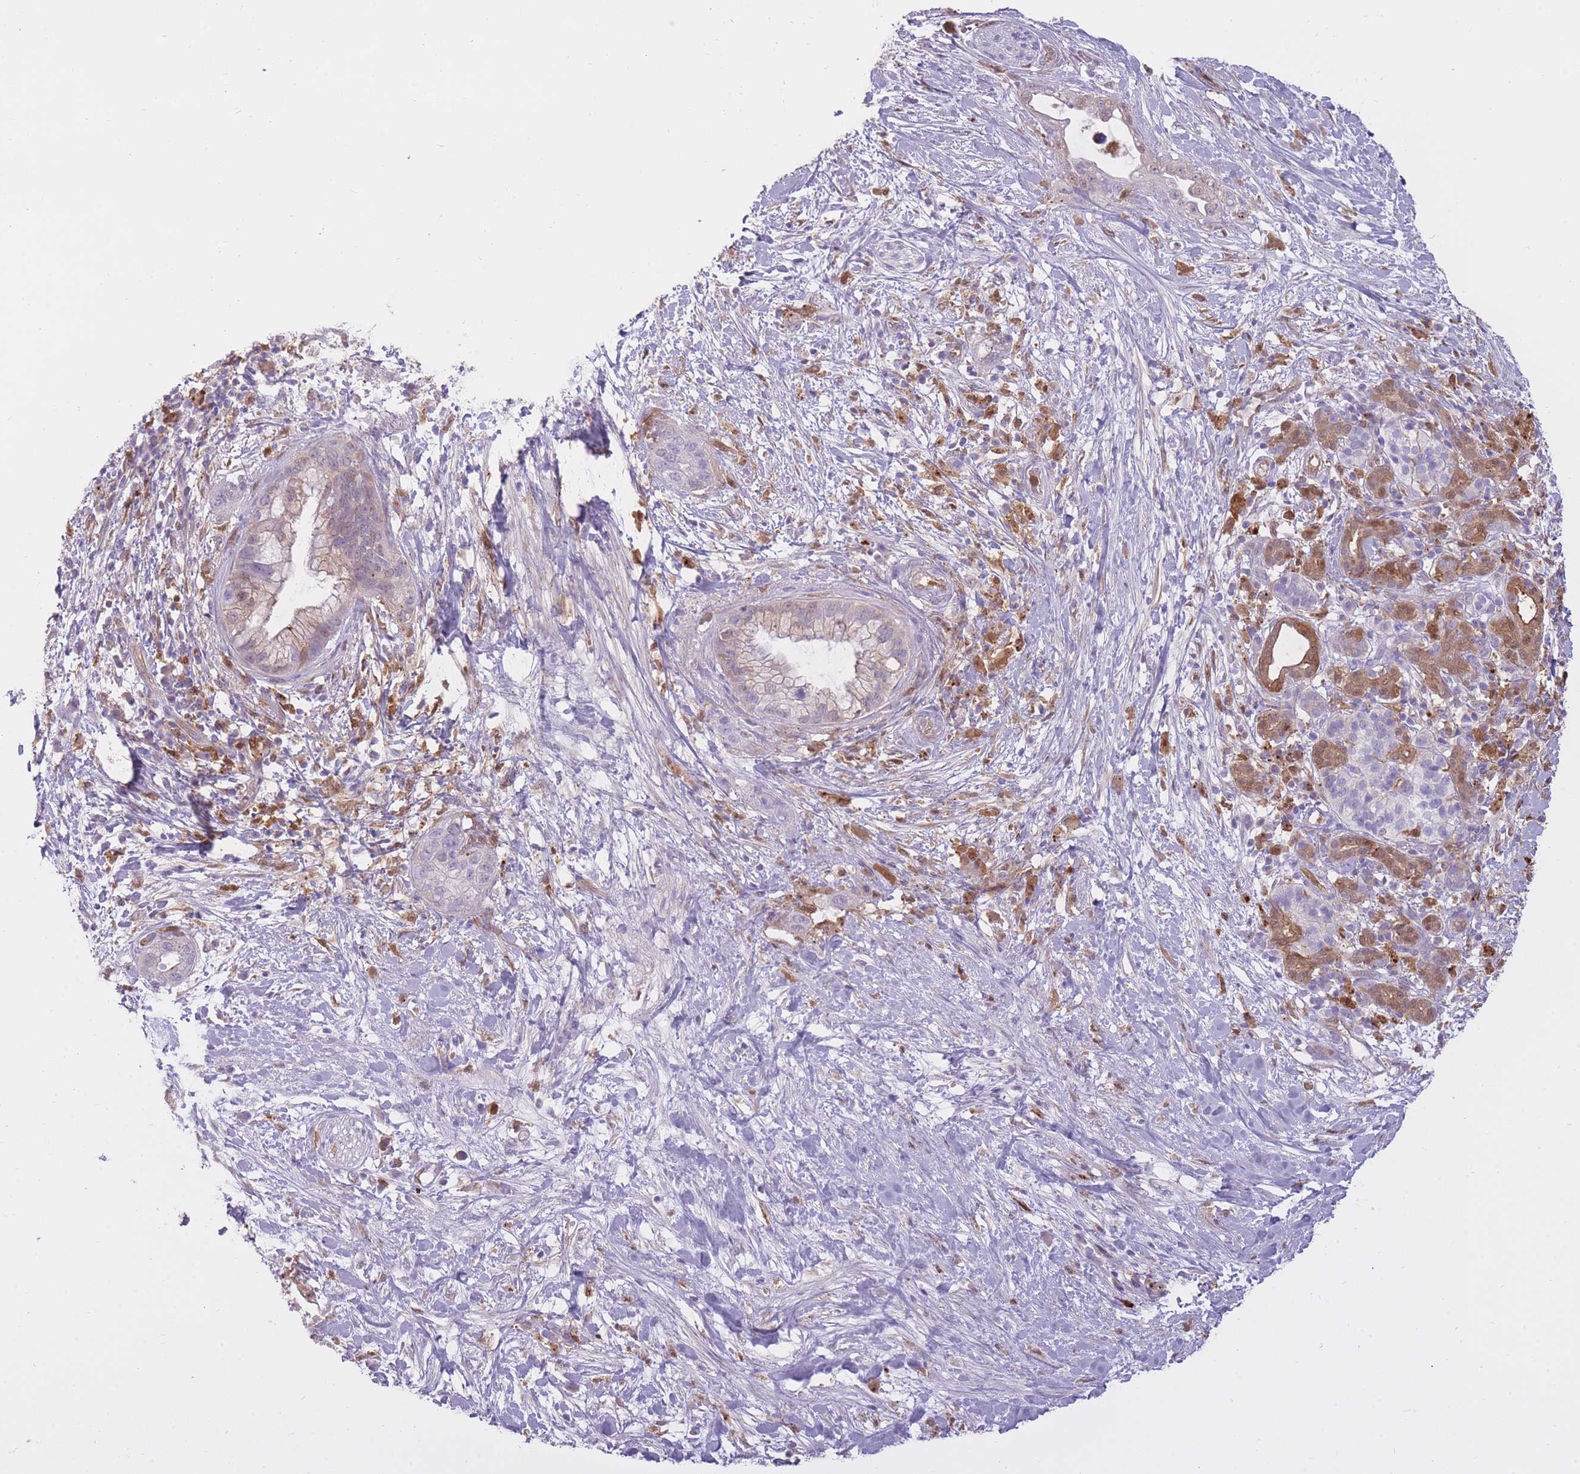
{"staining": {"intensity": "weak", "quantity": "<25%", "location": "nuclear"}, "tissue": "pancreatic cancer", "cell_type": "Tumor cells", "image_type": "cancer", "snomed": [{"axis": "morphology", "description": "Adenocarcinoma, NOS"}, {"axis": "topography", "description": "Pancreas"}], "caption": "Pancreatic adenocarcinoma was stained to show a protein in brown. There is no significant positivity in tumor cells. The staining is performed using DAB brown chromogen with nuclei counter-stained in using hematoxylin.", "gene": "LGALS9", "patient": {"sex": "male", "age": 44}}